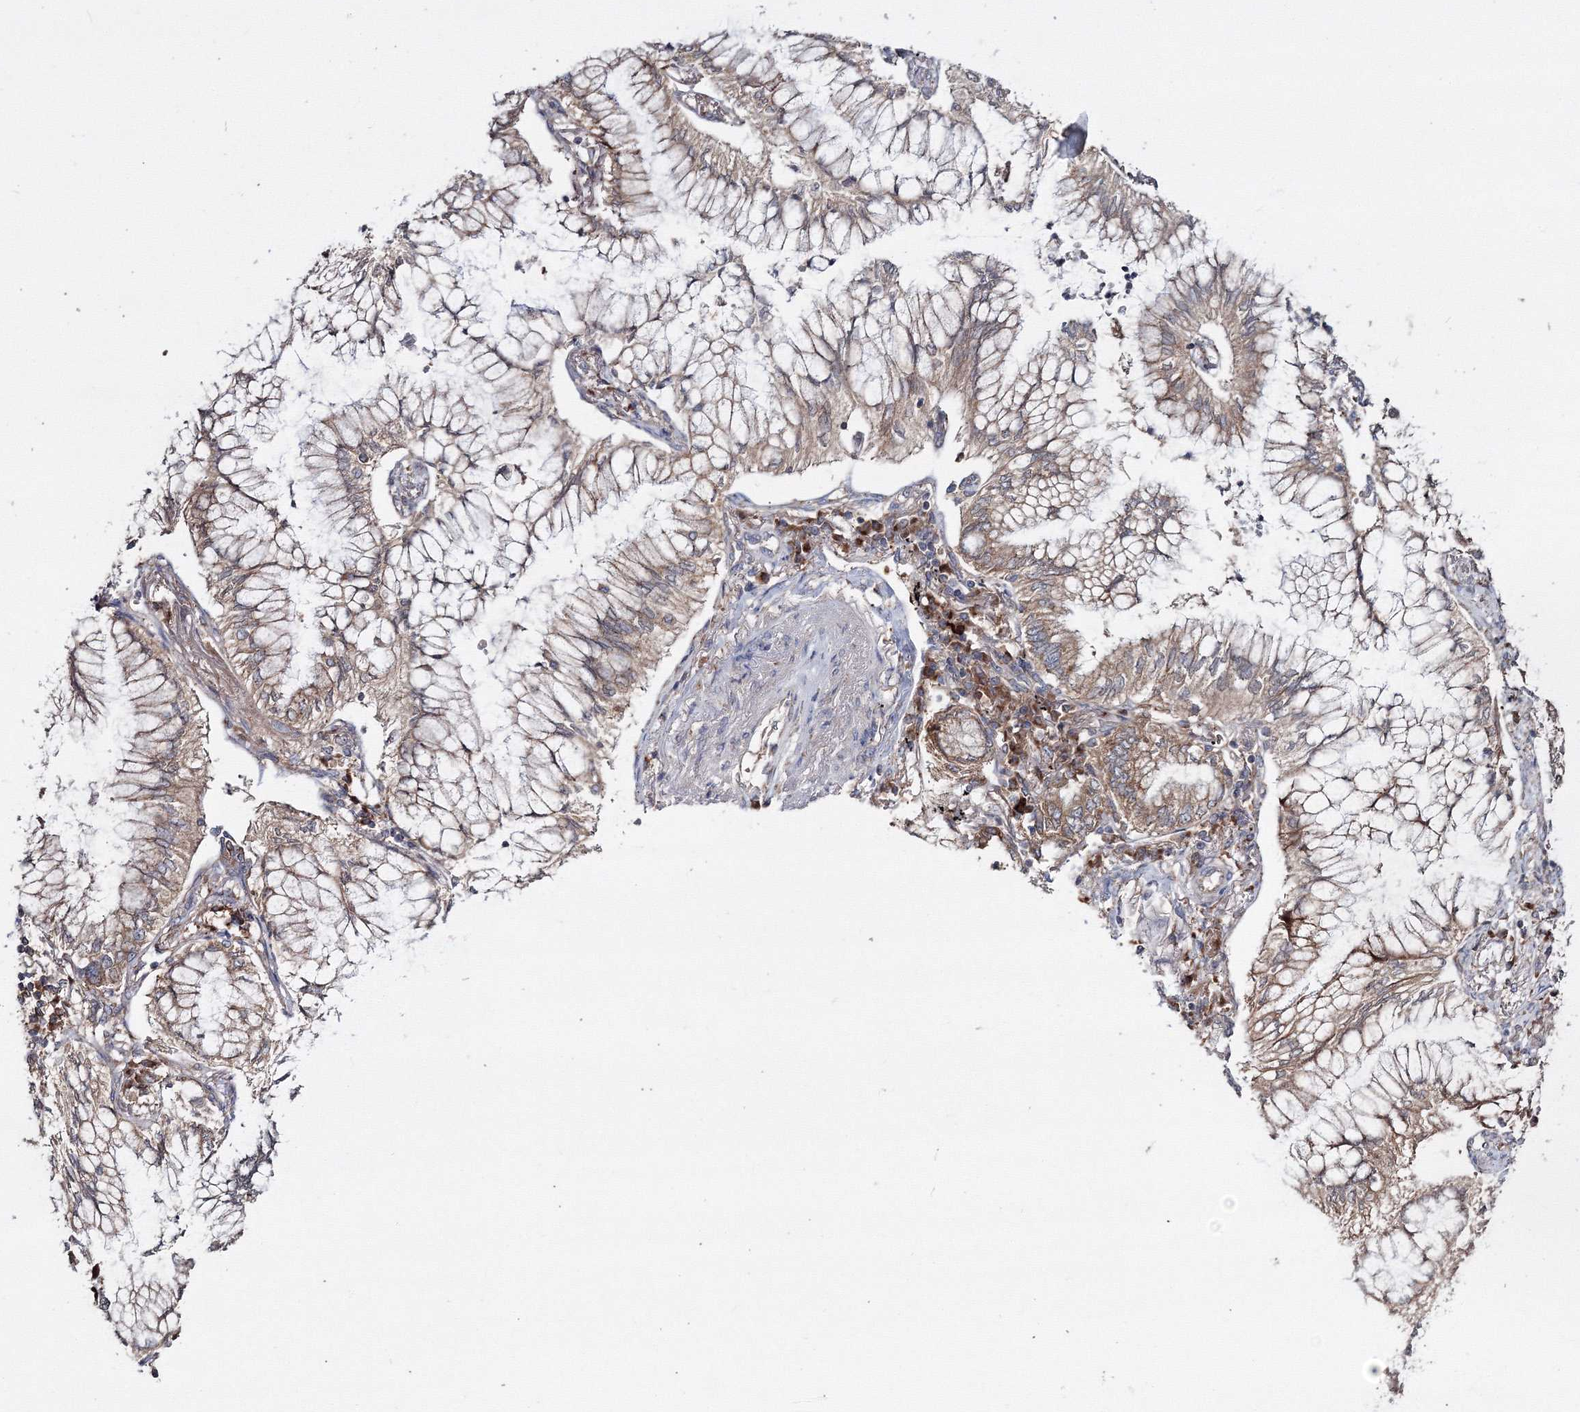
{"staining": {"intensity": "moderate", "quantity": ">75%", "location": "cytoplasmic/membranous"}, "tissue": "lung cancer", "cell_type": "Tumor cells", "image_type": "cancer", "snomed": [{"axis": "morphology", "description": "Adenocarcinoma, NOS"}, {"axis": "topography", "description": "Lung"}], "caption": "An immunohistochemistry image of neoplastic tissue is shown. Protein staining in brown shows moderate cytoplasmic/membranous positivity in lung cancer within tumor cells.", "gene": "PEX13", "patient": {"sex": "female", "age": 70}}